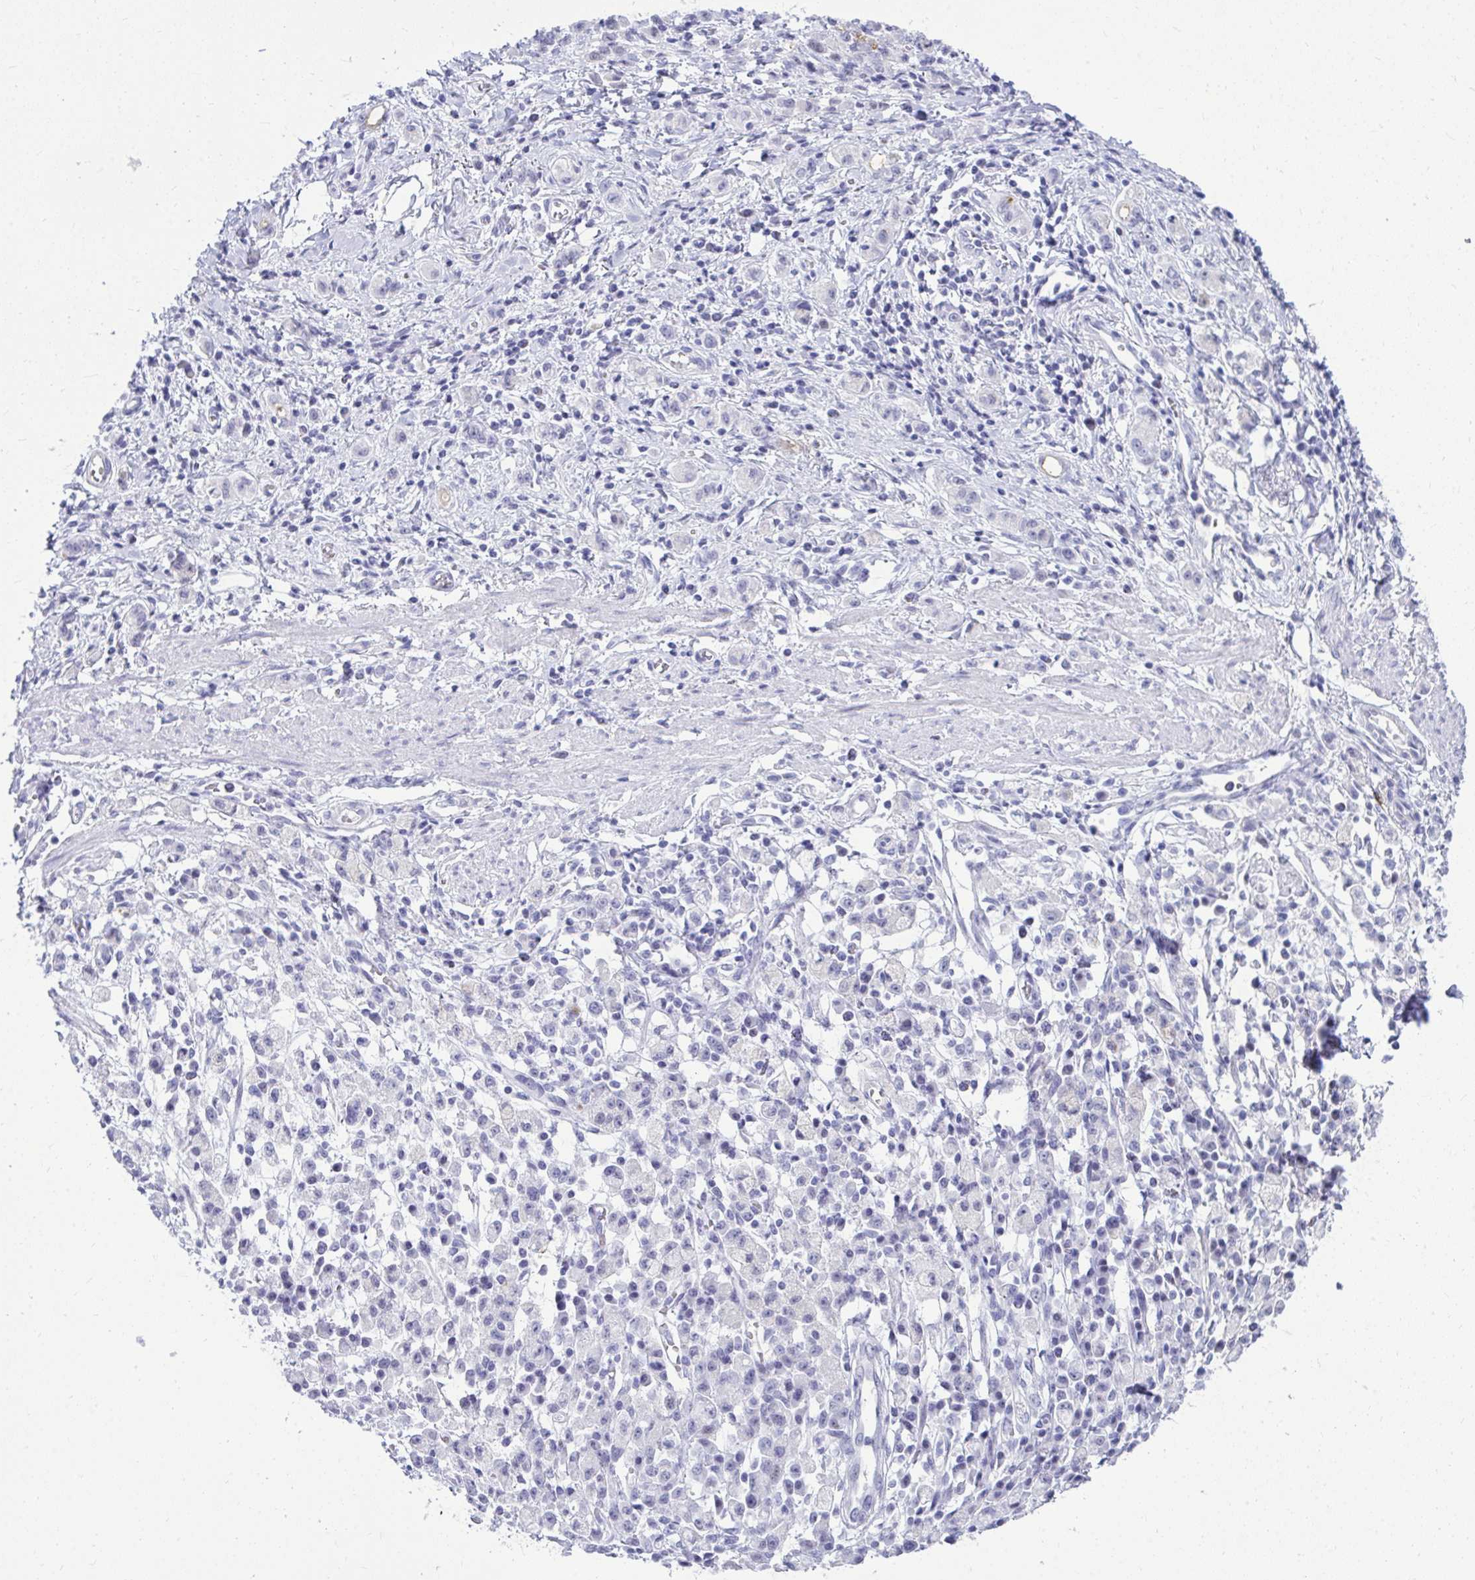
{"staining": {"intensity": "negative", "quantity": "none", "location": "none"}, "tissue": "stomach cancer", "cell_type": "Tumor cells", "image_type": "cancer", "snomed": [{"axis": "morphology", "description": "Adenocarcinoma, NOS"}, {"axis": "topography", "description": "Stomach"}], "caption": "Tumor cells show no significant protein staining in stomach cancer.", "gene": "OR5F1", "patient": {"sex": "male", "age": 77}}